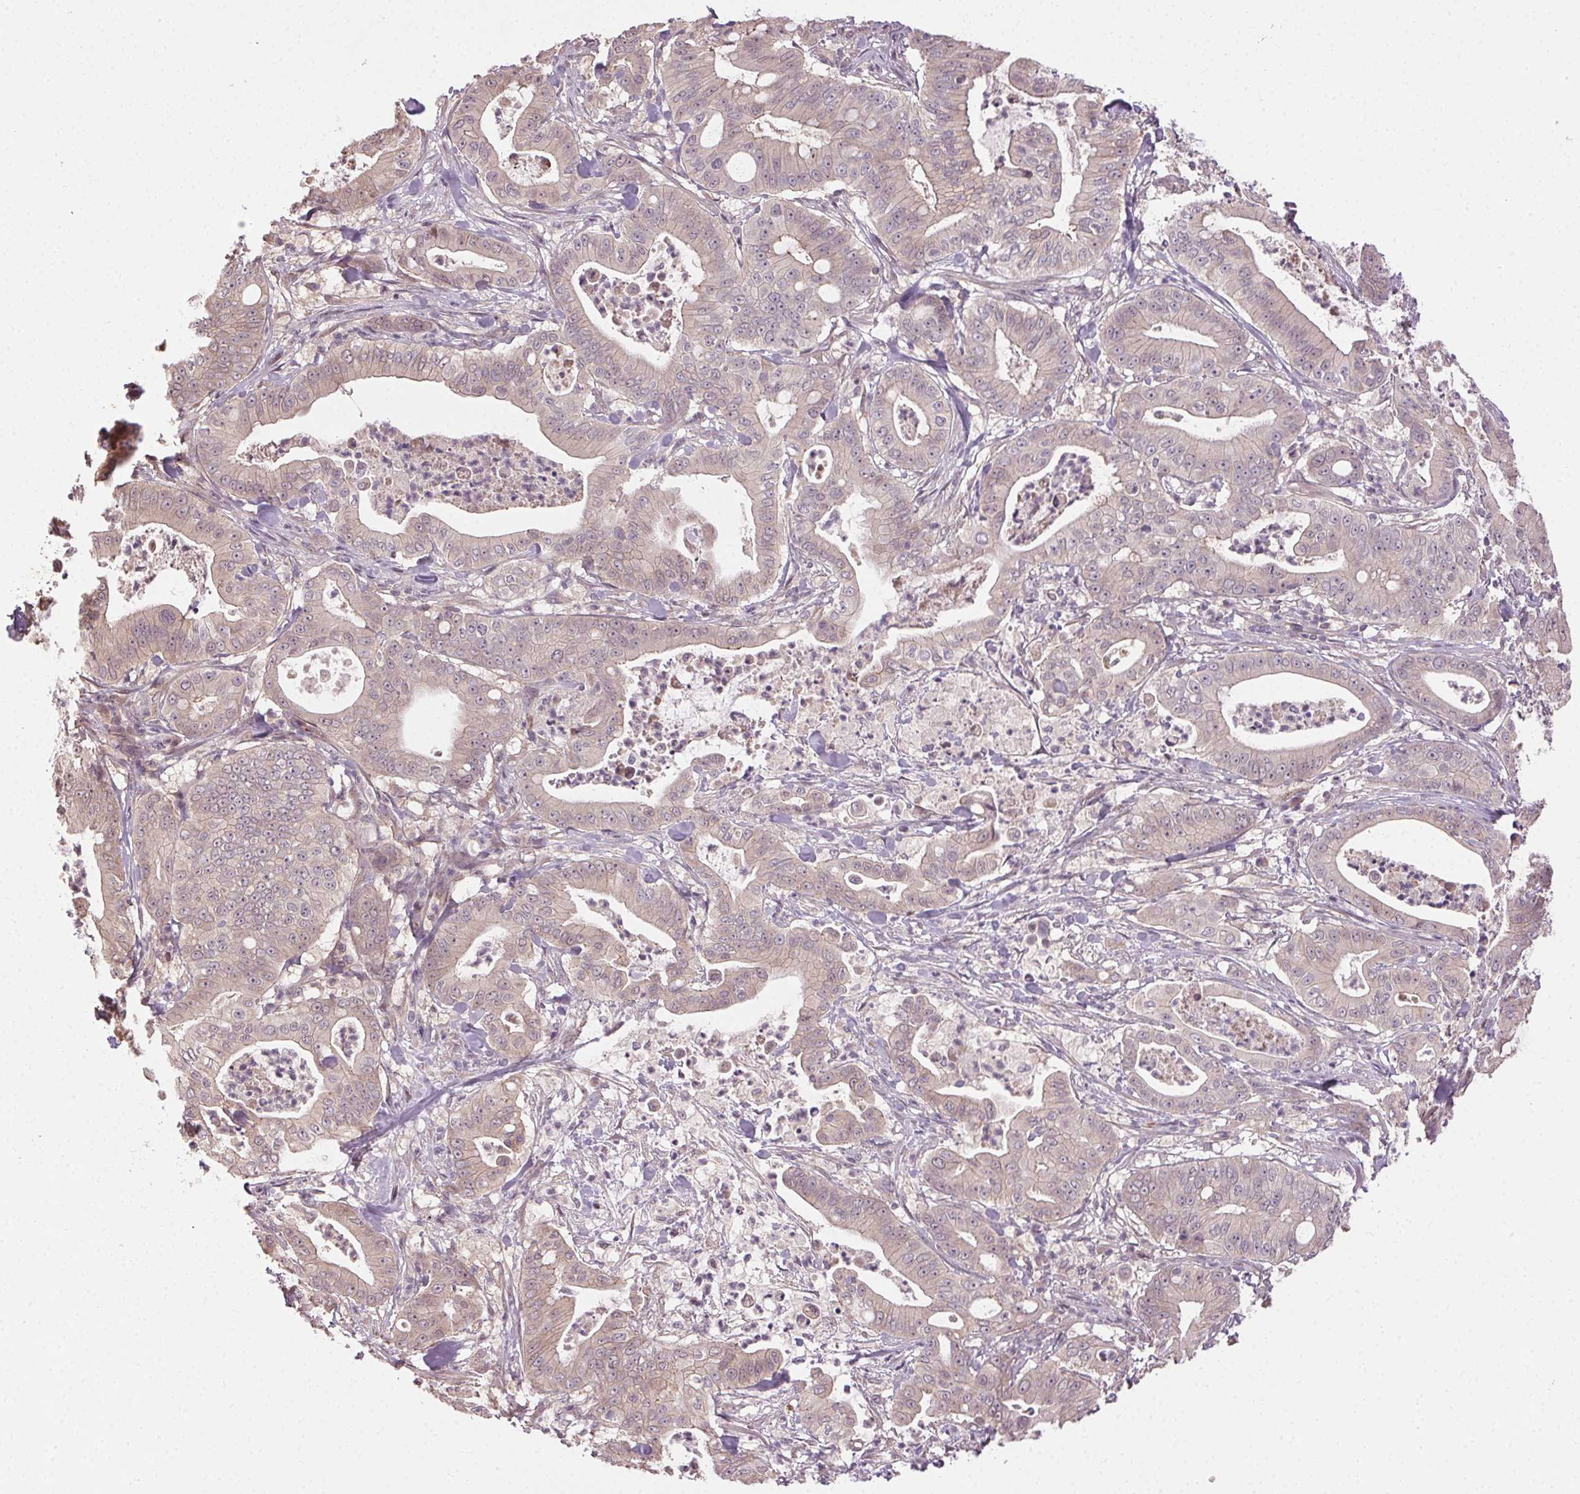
{"staining": {"intensity": "weak", "quantity": "<25%", "location": "cytoplasmic/membranous"}, "tissue": "pancreatic cancer", "cell_type": "Tumor cells", "image_type": "cancer", "snomed": [{"axis": "morphology", "description": "Adenocarcinoma, NOS"}, {"axis": "topography", "description": "Pancreas"}], "caption": "A histopathology image of human adenocarcinoma (pancreatic) is negative for staining in tumor cells. (Brightfield microscopy of DAB (3,3'-diaminobenzidine) immunohistochemistry at high magnification).", "gene": "ATP1B3", "patient": {"sex": "male", "age": 71}}